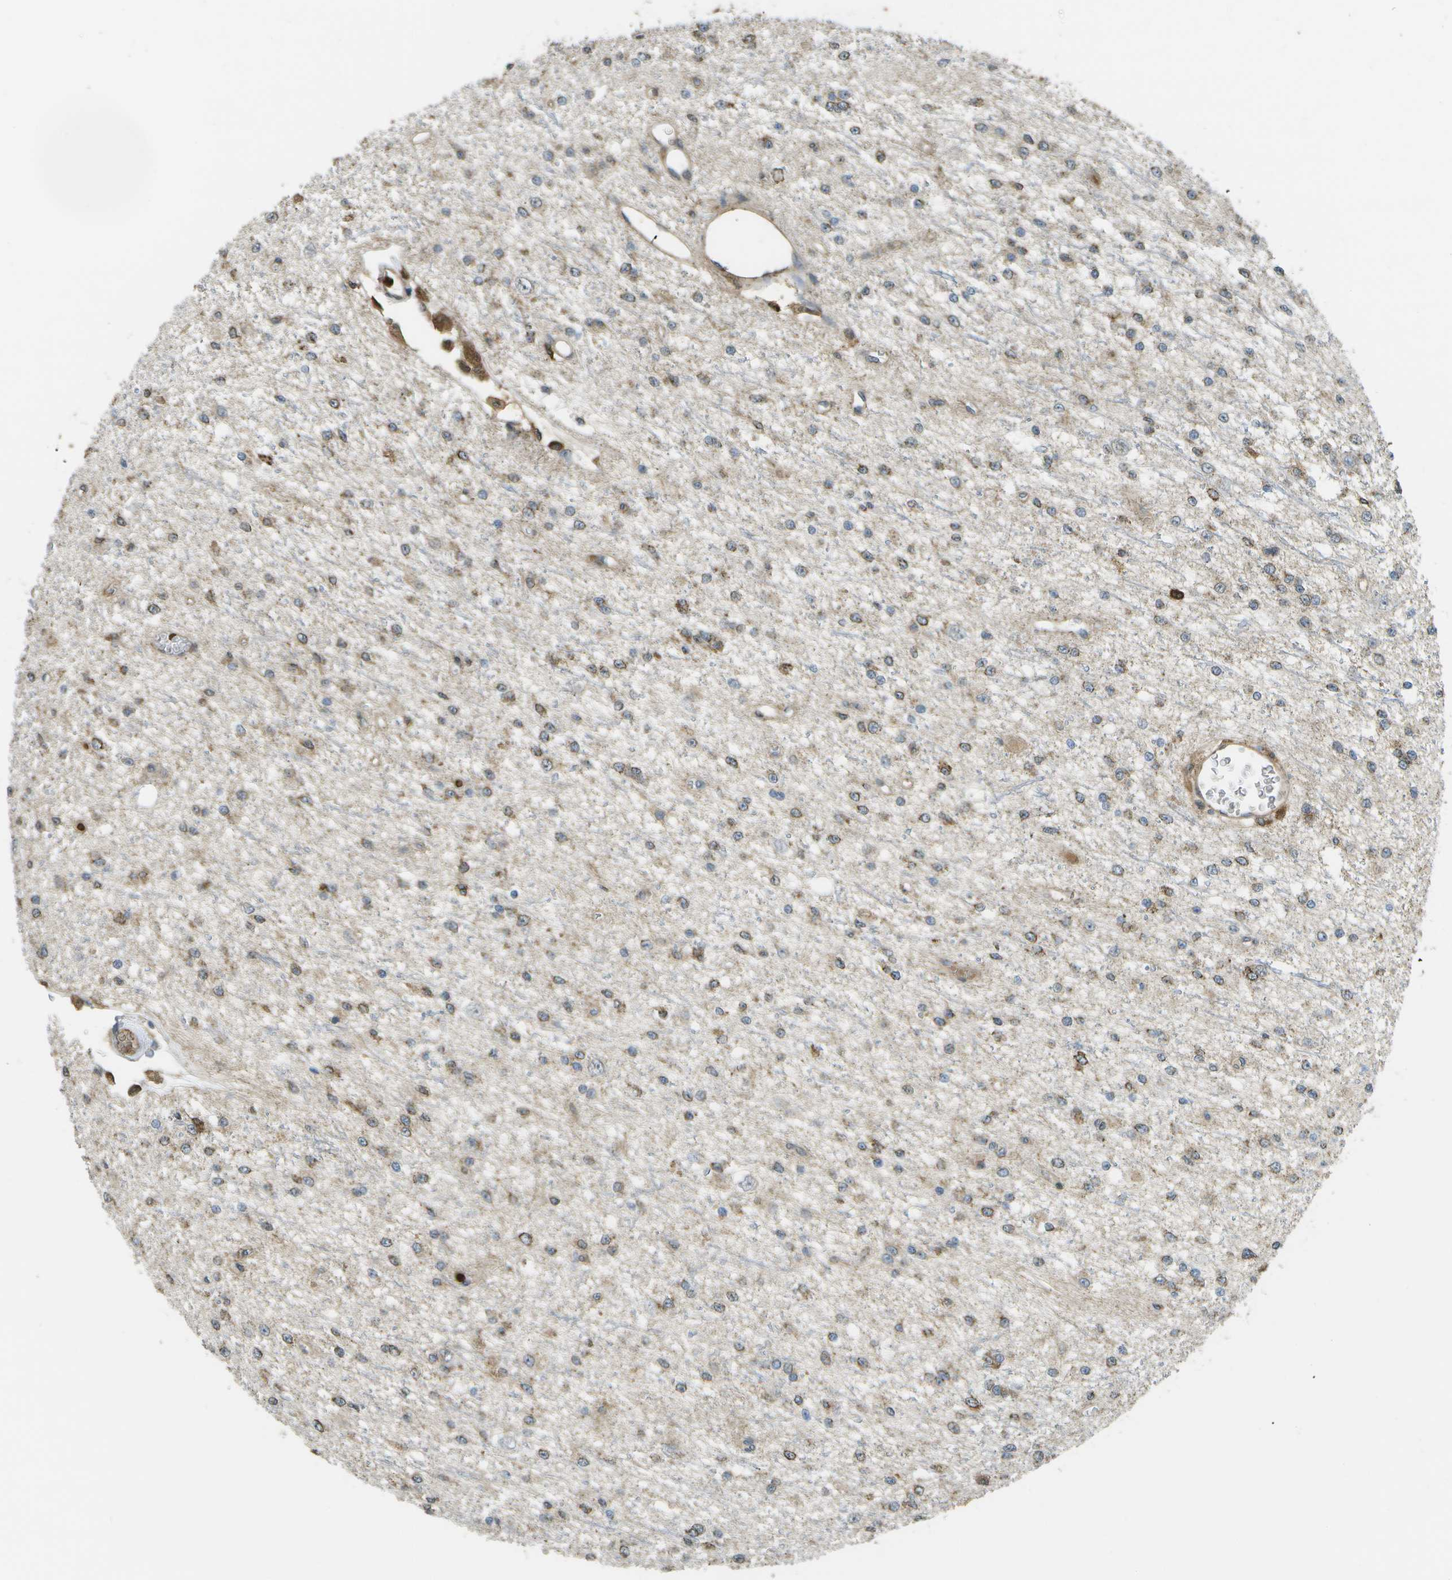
{"staining": {"intensity": "moderate", "quantity": "25%-75%", "location": "cytoplasmic/membranous"}, "tissue": "glioma", "cell_type": "Tumor cells", "image_type": "cancer", "snomed": [{"axis": "morphology", "description": "Glioma, malignant, Low grade"}, {"axis": "topography", "description": "Brain"}], "caption": "Tumor cells demonstrate medium levels of moderate cytoplasmic/membranous staining in about 25%-75% of cells in human glioma. (IHC, brightfield microscopy, high magnification).", "gene": "CACHD1", "patient": {"sex": "male", "age": 38}}